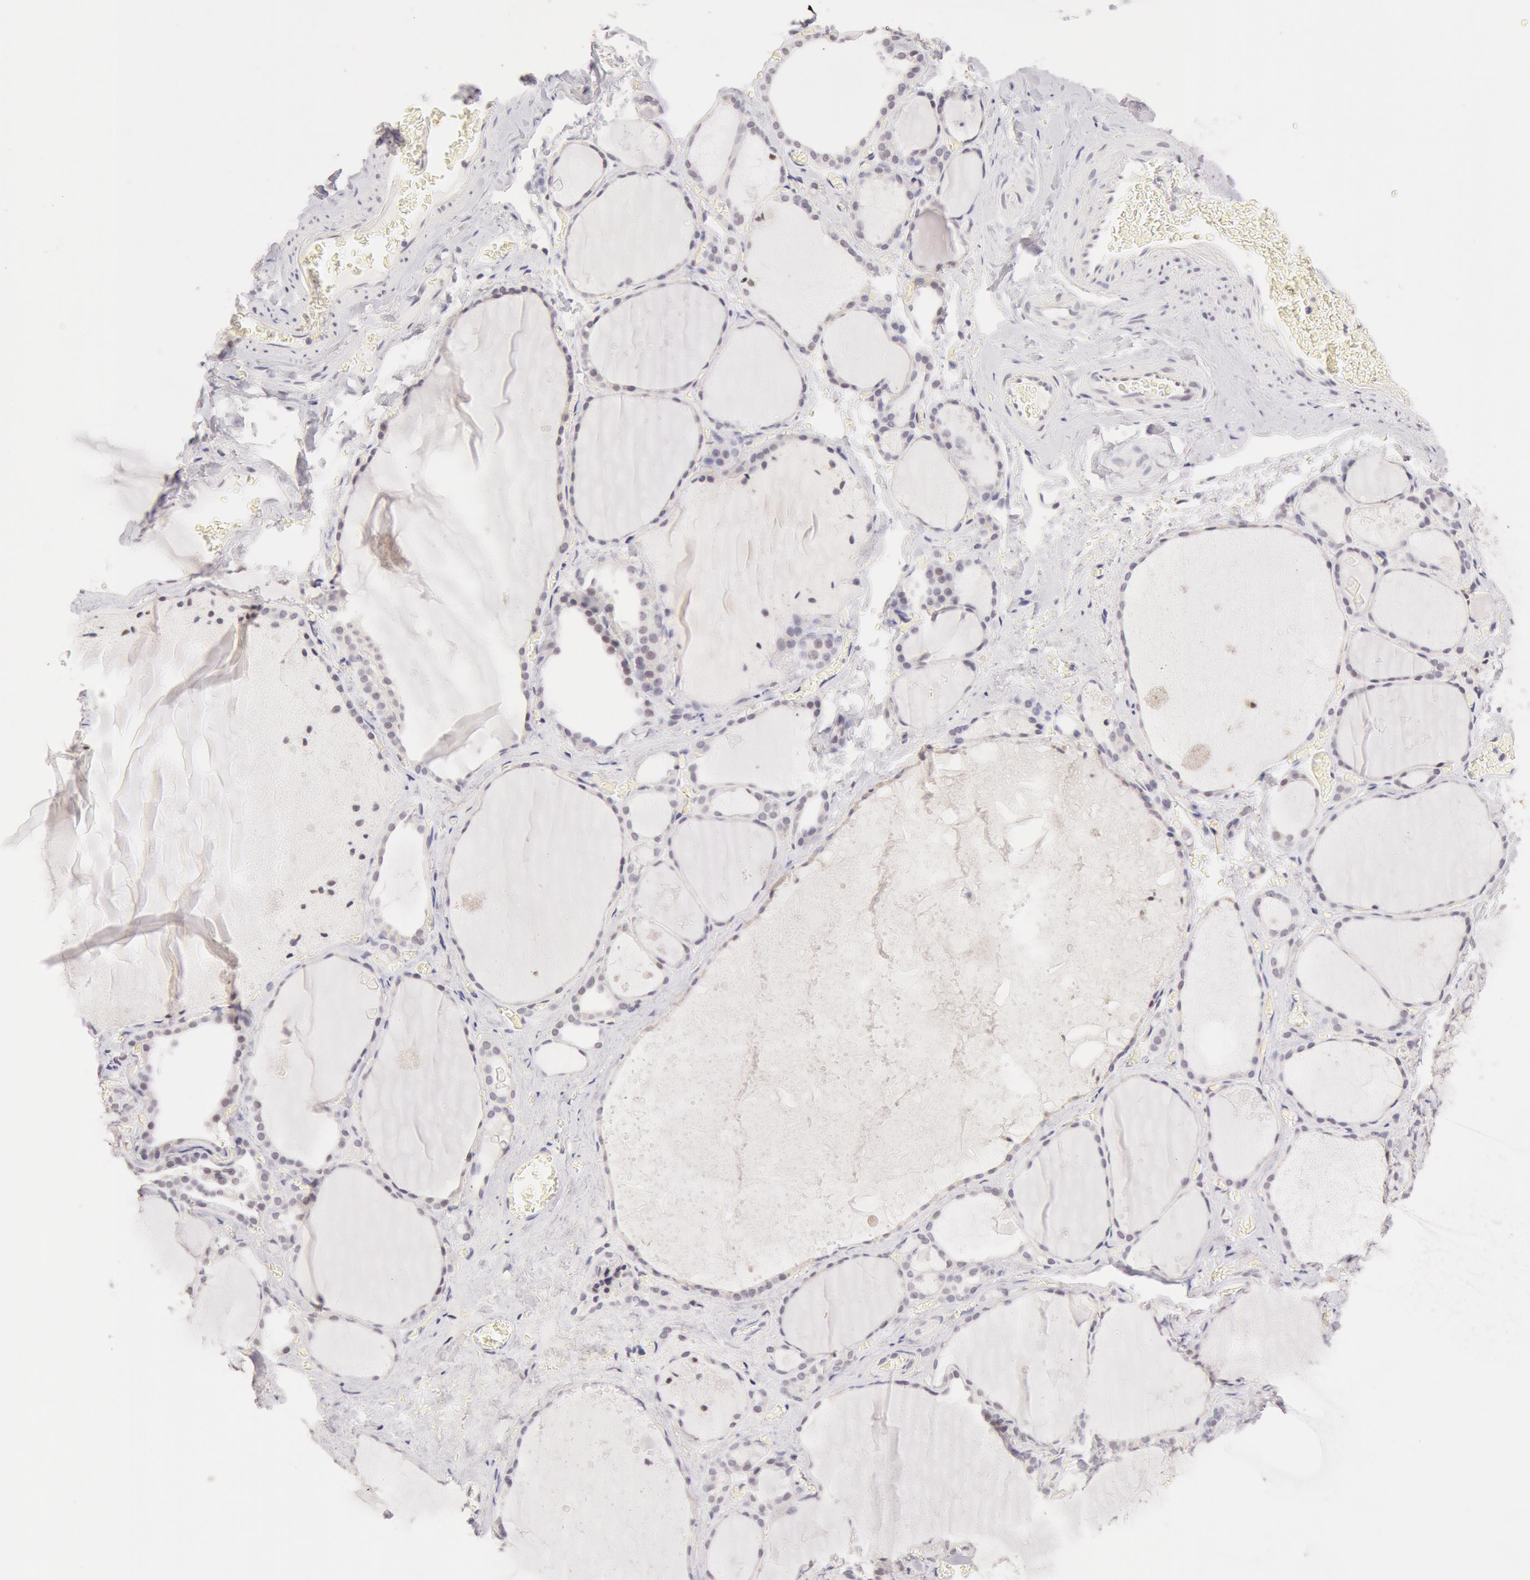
{"staining": {"intensity": "negative", "quantity": "none", "location": "none"}, "tissue": "thyroid gland", "cell_type": "Glandular cells", "image_type": "normal", "snomed": [{"axis": "morphology", "description": "Normal tissue, NOS"}, {"axis": "topography", "description": "Thyroid gland"}], "caption": "The micrograph demonstrates no staining of glandular cells in normal thyroid gland.", "gene": "ZNF597", "patient": {"sex": "male", "age": 76}}